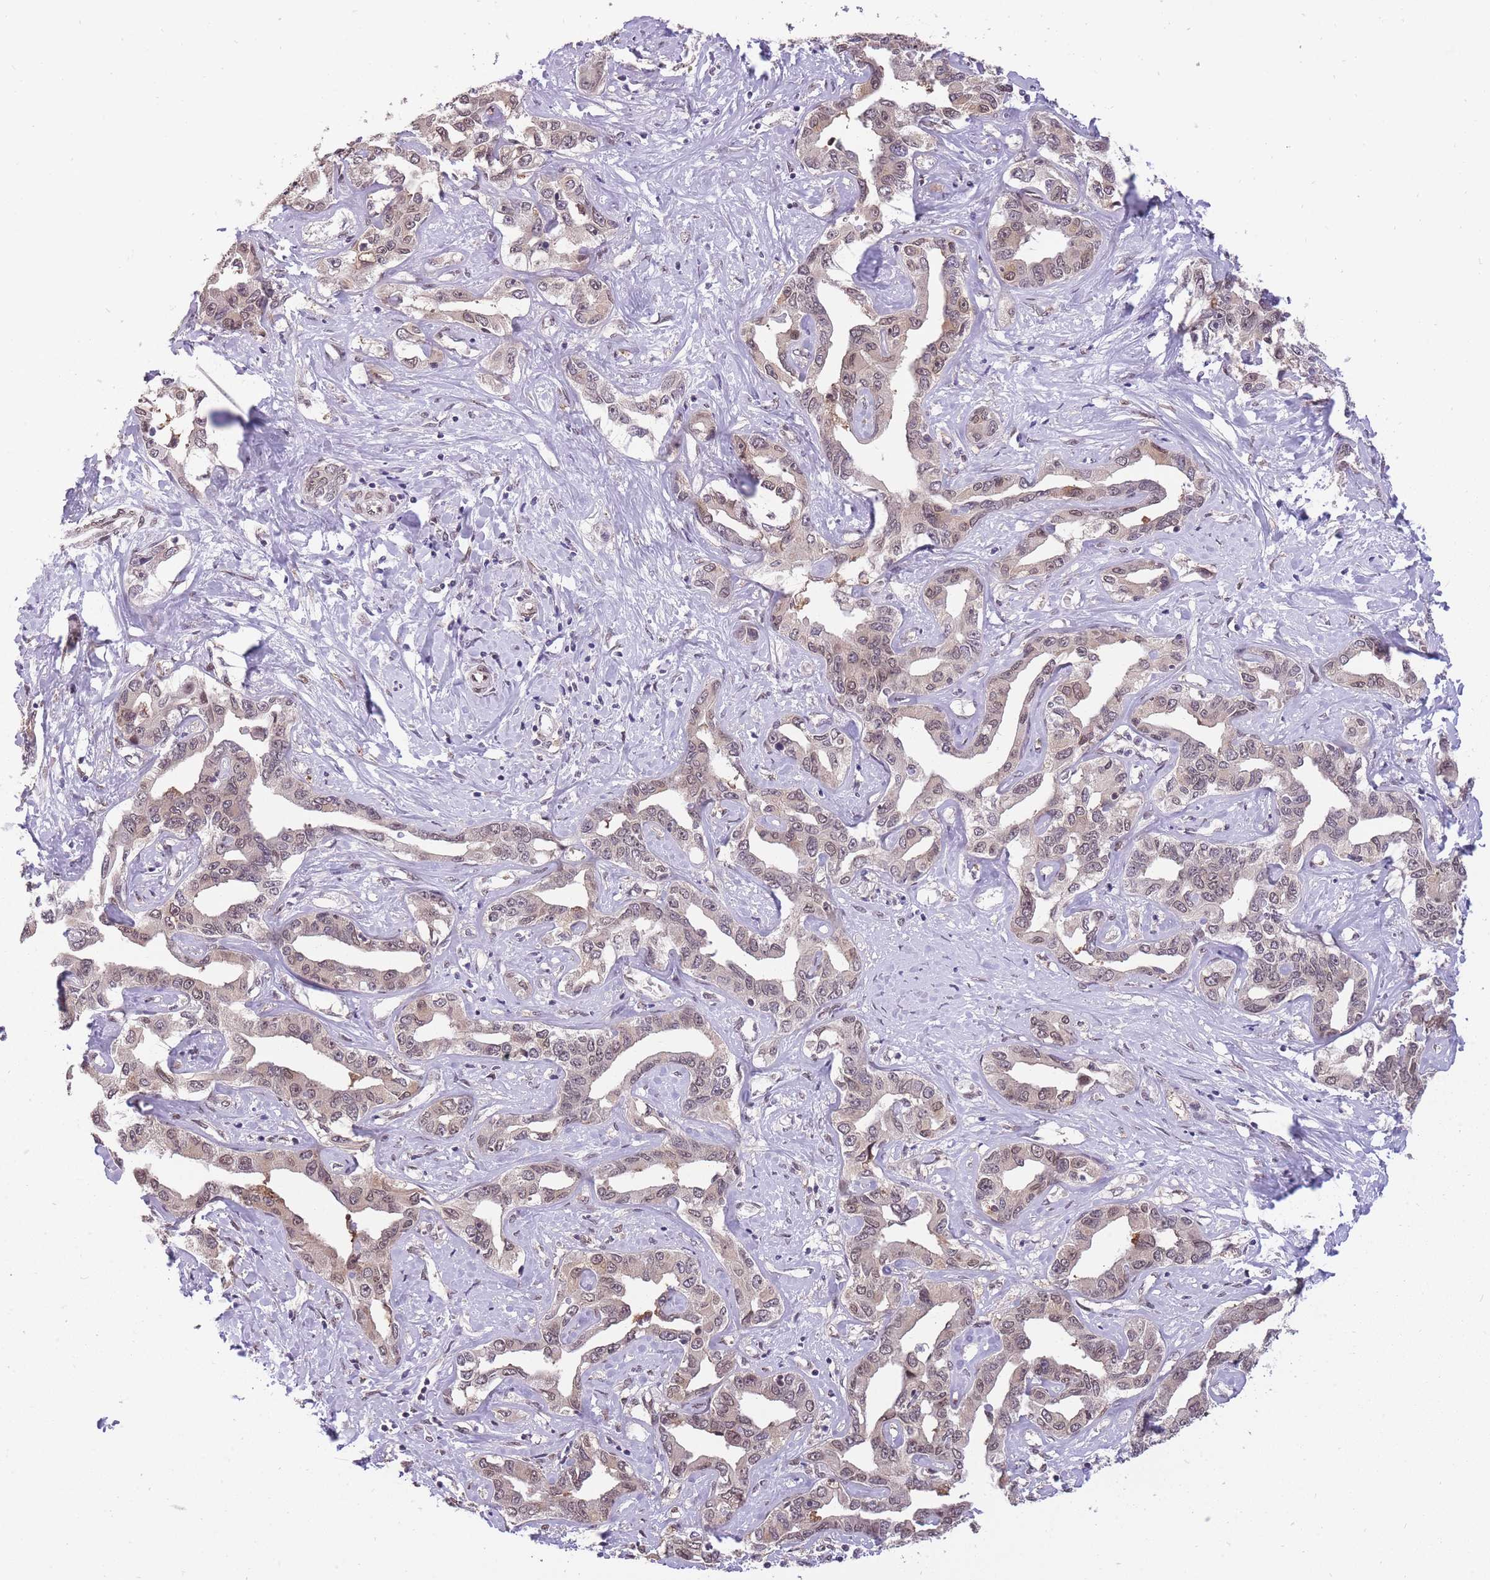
{"staining": {"intensity": "weak", "quantity": "<25%", "location": "nuclear"}, "tissue": "liver cancer", "cell_type": "Tumor cells", "image_type": "cancer", "snomed": [{"axis": "morphology", "description": "Cholangiocarcinoma"}, {"axis": "topography", "description": "Liver"}], "caption": "Histopathology image shows no significant protein expression in tumor cells of cholangiocarcinoma (liver).", "gene": "CDIP1", "patient": {"sex": "male", "age": 59}}